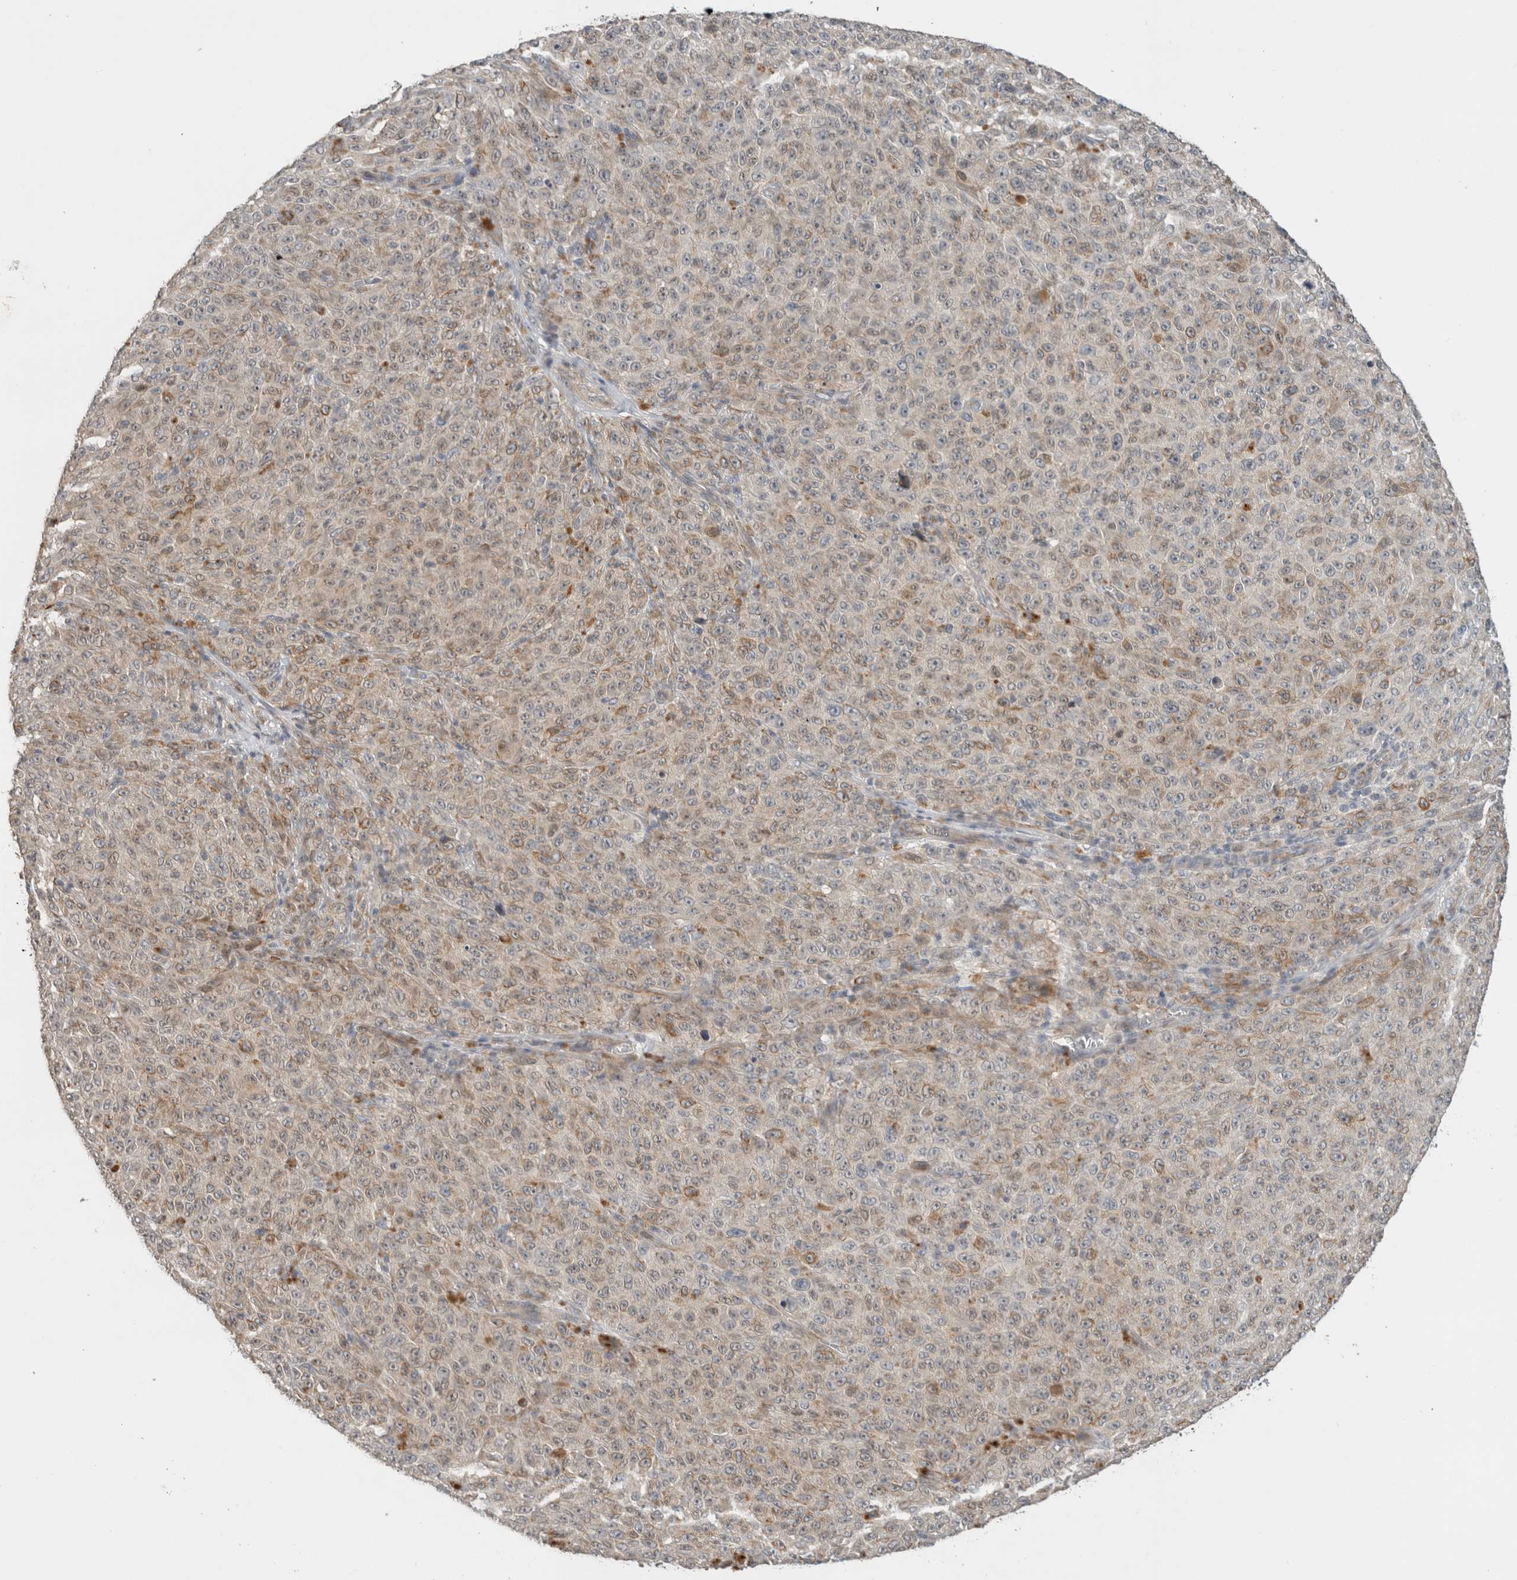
{"staining": {"intensity": "weak", "quantity": "<25%", "location": "cytoplasmic/membranous"}, "tissue": "melanoma", "cell_type": "Tumor cells", "image_type": "cancer", "snomed": [{"axis": "morphology", "description": "Malignant melanoma, NOS"}, {"axis": "topography", "description": "Skin"}], "caption": "This is an IHC photomicrograph of melanoma. There is no expression in tumor cells.", "gene": "ERCC6L2", "patient": {"sex": "female", "age": 82}}